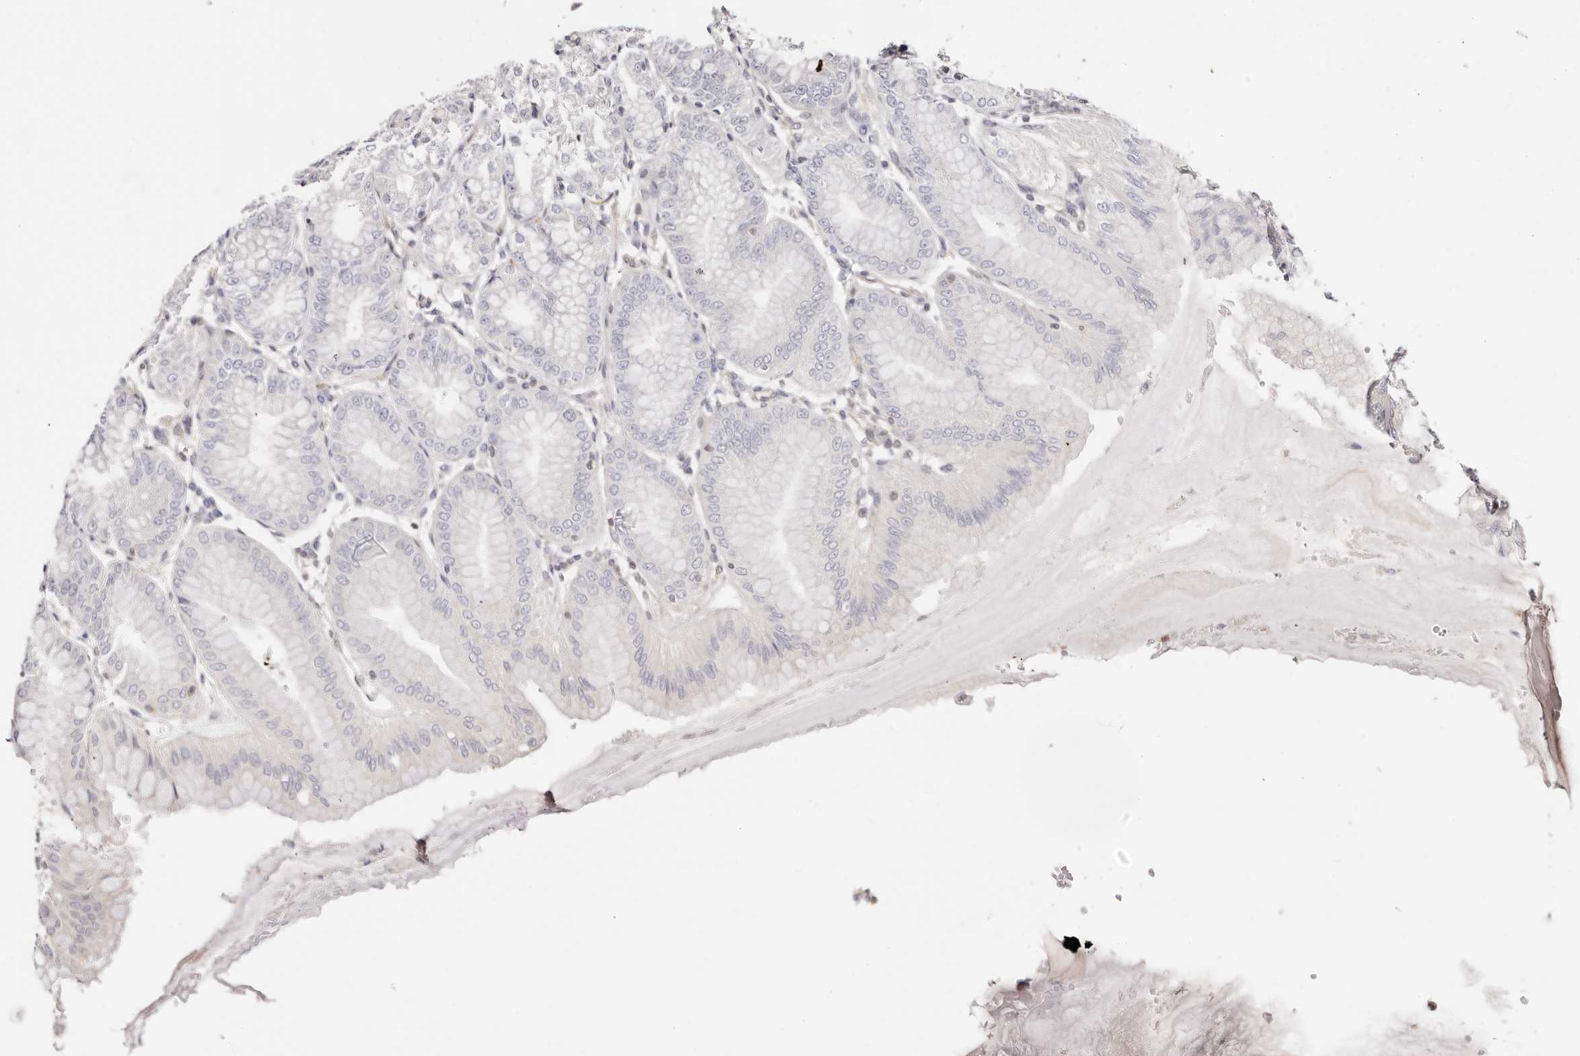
{"staining": {"intensity": "negative", "quantity": "none", "location": "none"}, "tissue": "stomach", "cell_type": "Glandular cells", "image_type": "normal", "snomed": [{"axis": "morphology", "description": "Normal tissue, NOS"}, {"axis": "topography", "description": "Stomach, lower"}], "caption": "Immunohistochemistry image of benign stomach: human stomach stained with DAB (3,3'-diaminobenzidine) exhibits no significant protein positivity in glandular cells. The staining was performed using DAB to visualize the protein expression in brown, while the nuclei were stained in blue with hematoxylin (Magnification: 20x).", "gene": "STAT5A", "patient": {"sex": "male", "age": 71}}